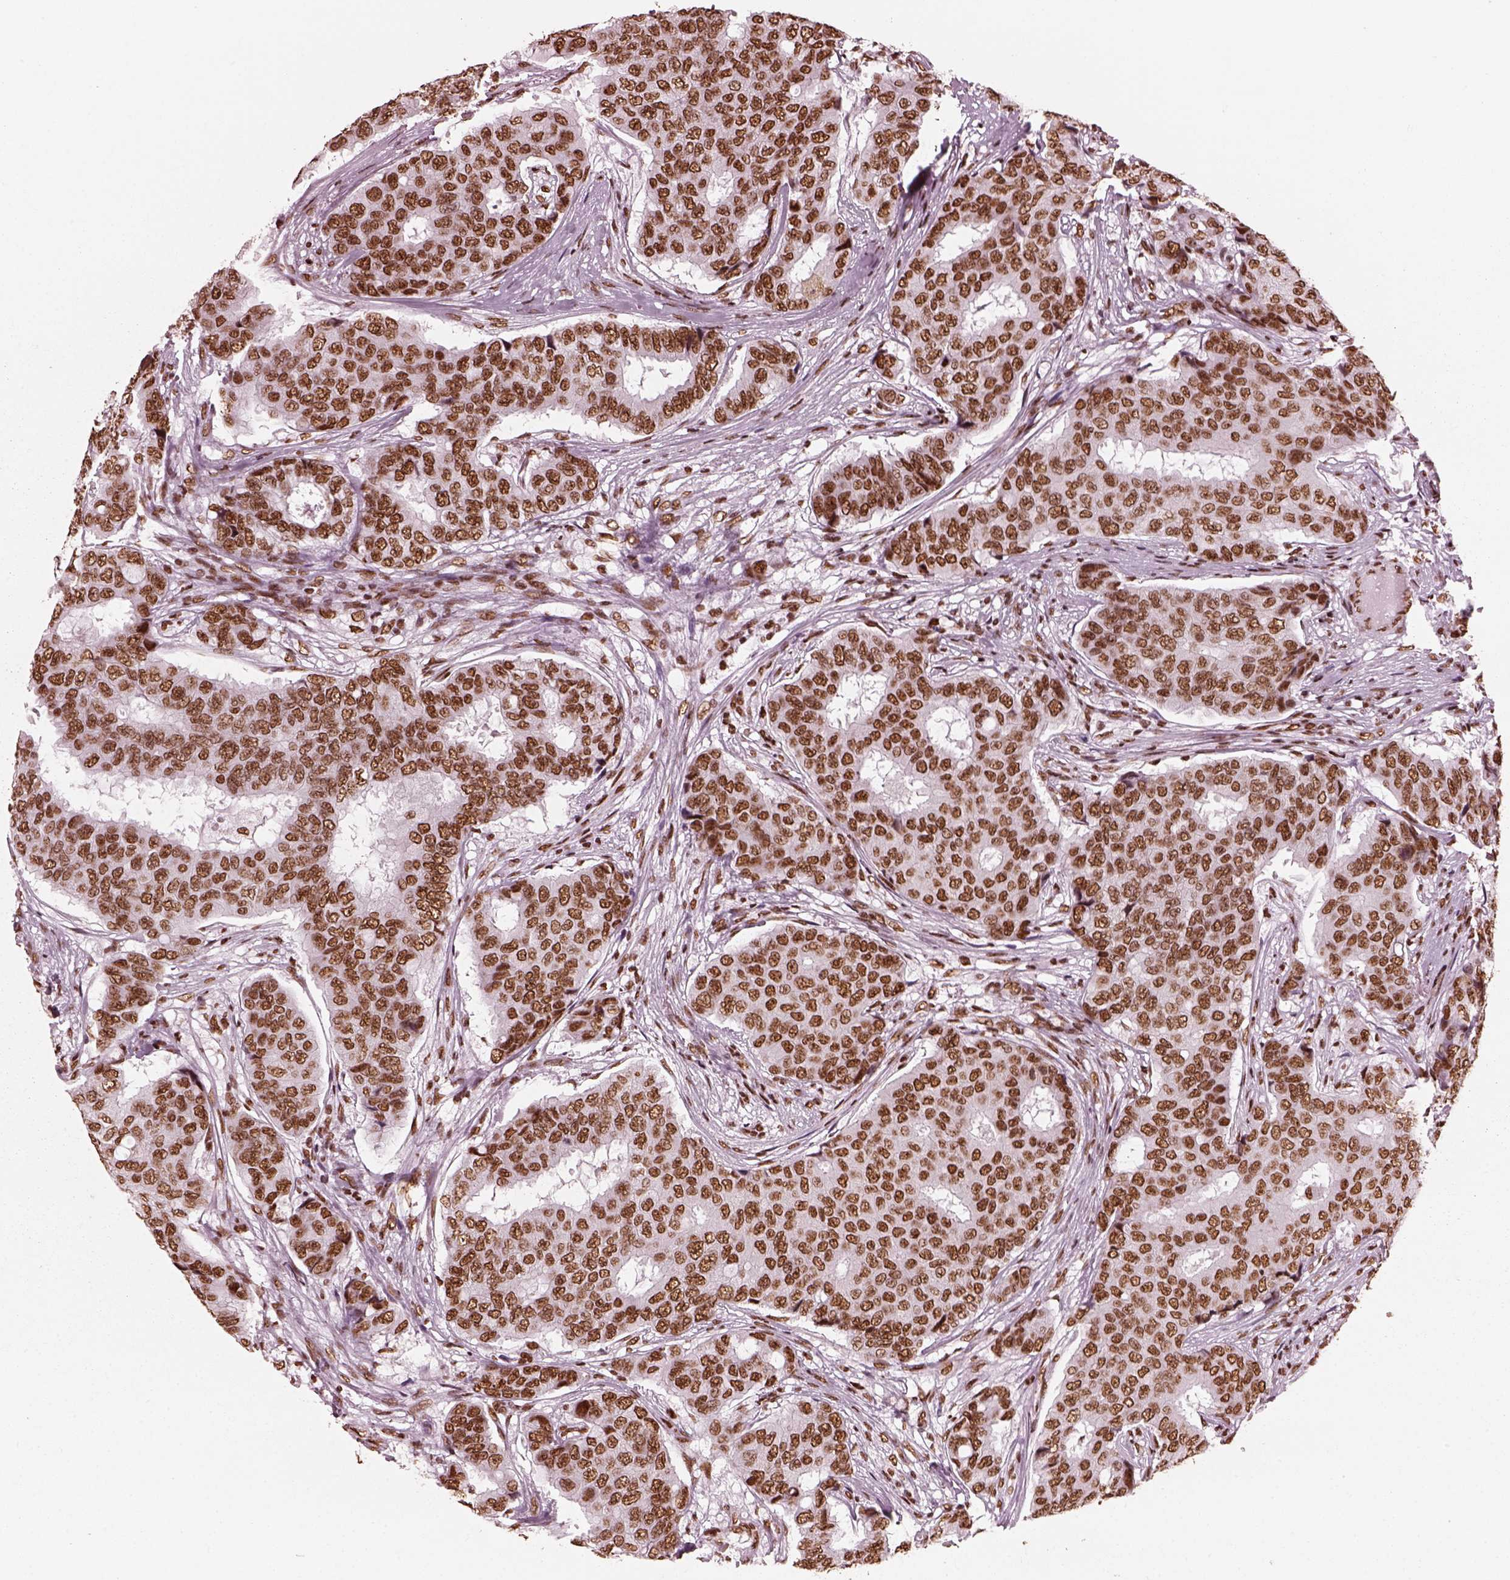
{"staining": {"intensity": "moderate", "quantity": ">75%", "location": "nuclear"}, "tissue": "breast cancer", "cell_type": "Tumor cells", "image_type": "cancer", "snomed": [{"axis": "morphology", "description": "Duct carcinoma"}, {"axis": "topography", "description": "Breast"}], "caption": "Moderate nuclear positivity for a protein is appreciated in about >75% of tumor cells of breast cancer using IHC.", "gene": "CBFA2T3", "patient": {"sex": "female", "age": 75}}